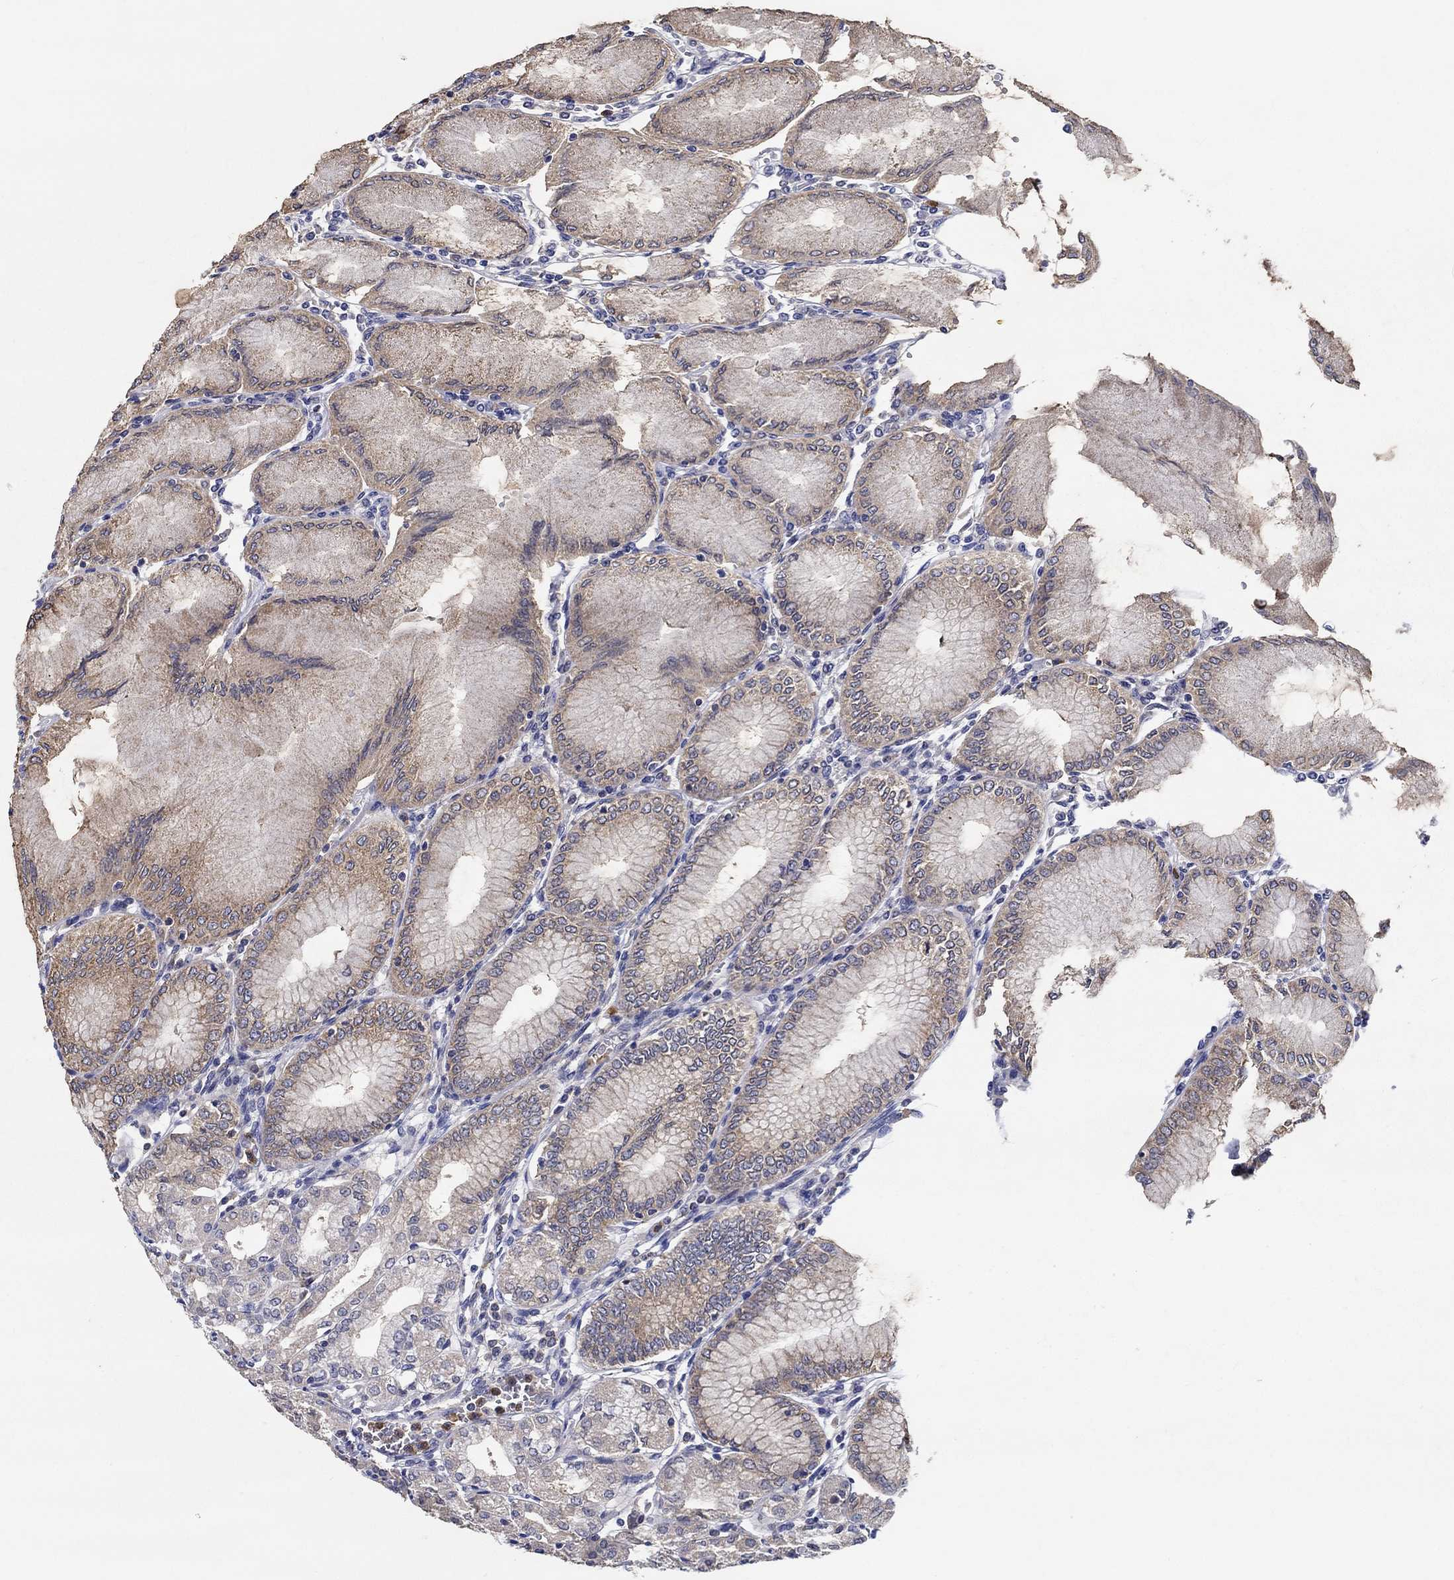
{"staining": {"intensity": "weak", "quantity": ">75%", "location": "cytoplasmic/membranous"}, "tissue": "stomach", "cell_type": "Glandular cells", "image_type": "normal", "snomed": [{"axis": "morphology", "description": "Normal tissue, NOS"}, {"axis": "topography", "description": "Skeletal muscle"}, {"axis": "topography", "description": "Stomach"}], "caption": "IHC (DAB) staining of normal human stomach exhibits weak cytoplasmic/membranous protein staining in approximately >75% of glandular cells. Nuclei are stained in blue.", "gene": "CHIT1", "patient": {"sex": "female", "age": 57}}